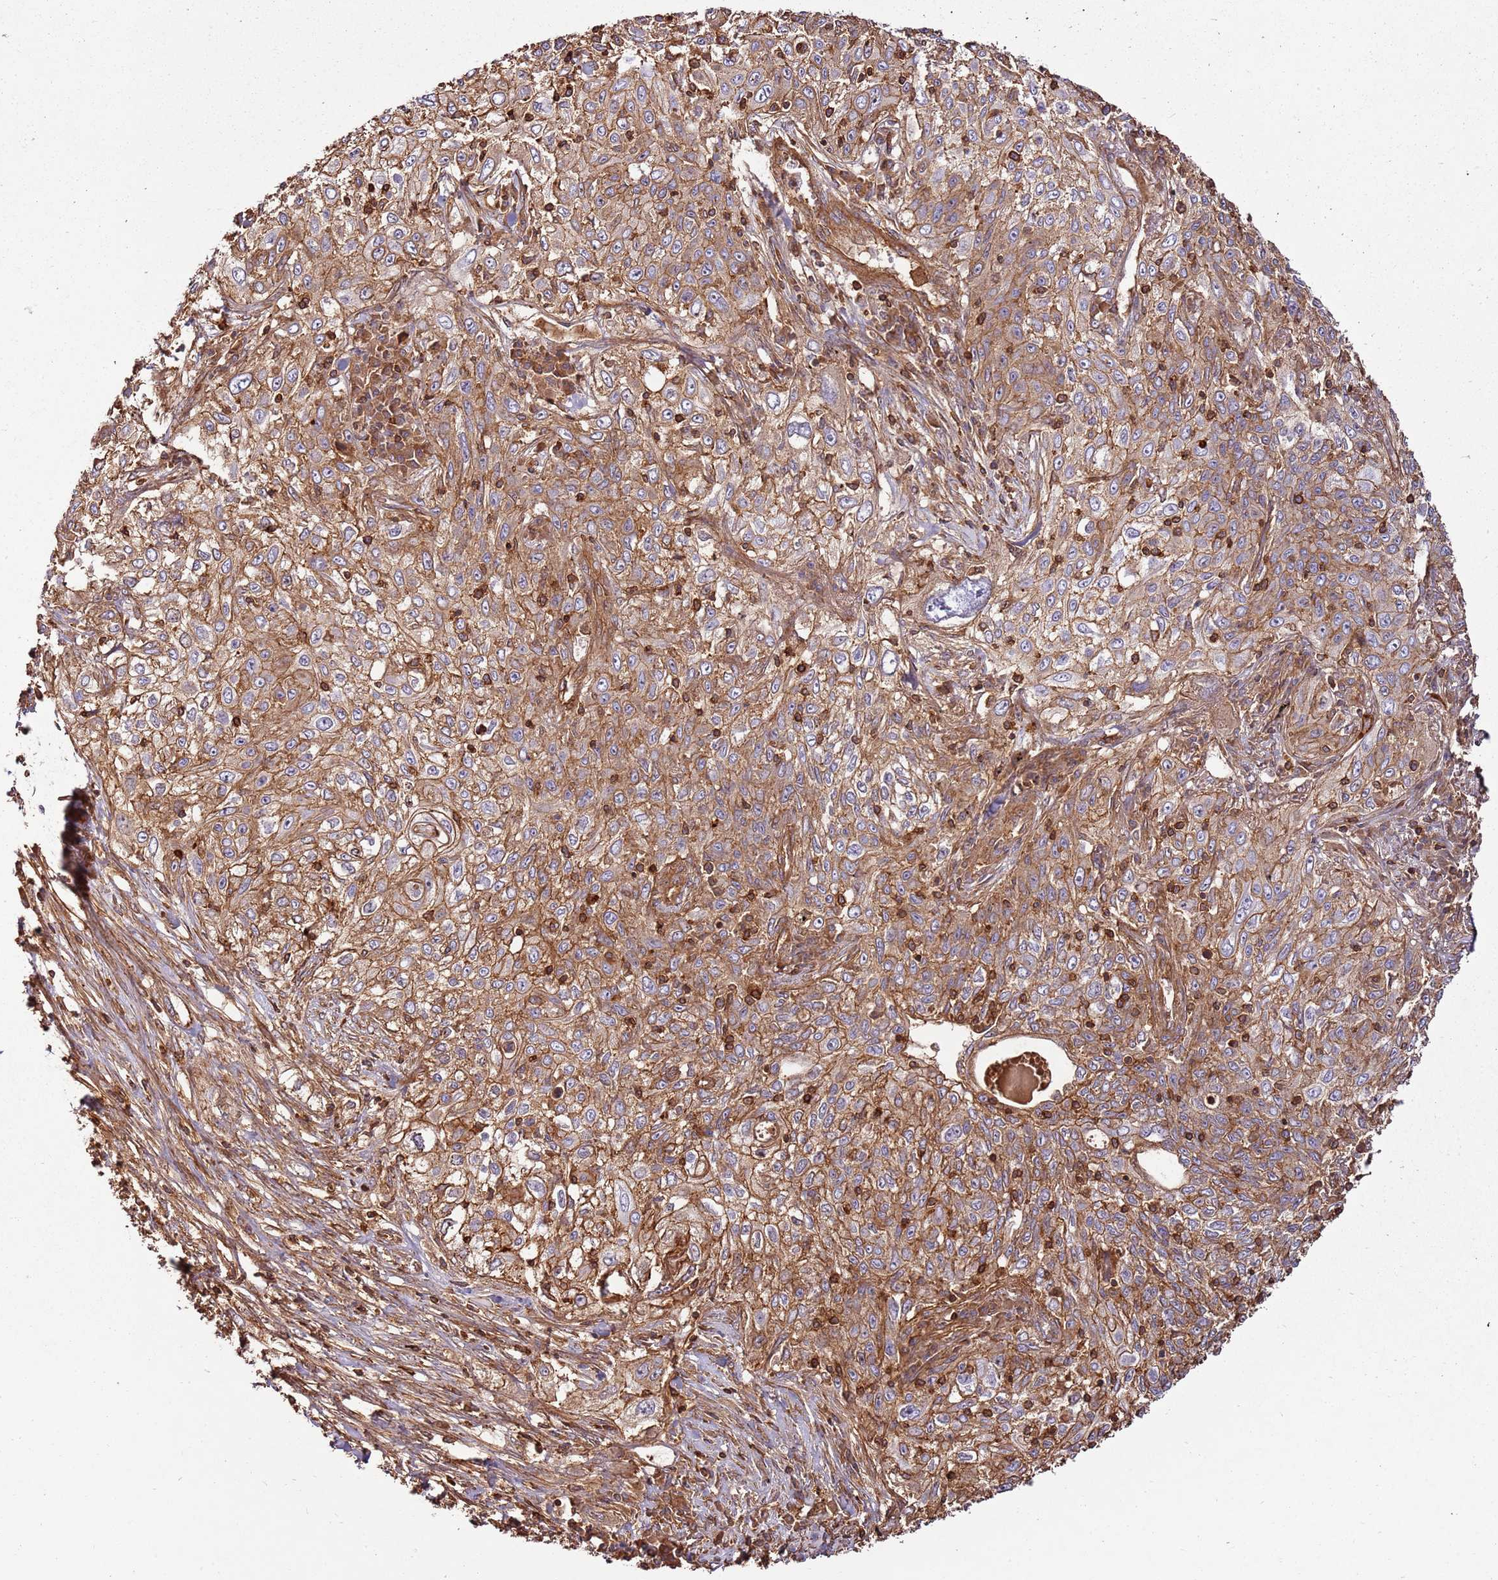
{"staining": {"intensity": "moderate", "quantity": ">75%", "location": "cytoplasmic/membranous"}, "tissue": "lung cancer", "cell_type": "Tumor cells", "image_type": "cancer", "snomed": [{"axis": "morphology", "description": "Squamous cell carcinoma, NOS"}, {"axis": "topography", "description": "Lung"}], "caption": "Human squamous cell carcinoma (lung) stained with a protein marker displays moderate staining in tumor cells.", "gene": "ACVR2A", "patient": {"sex": "female", "age": 69}}